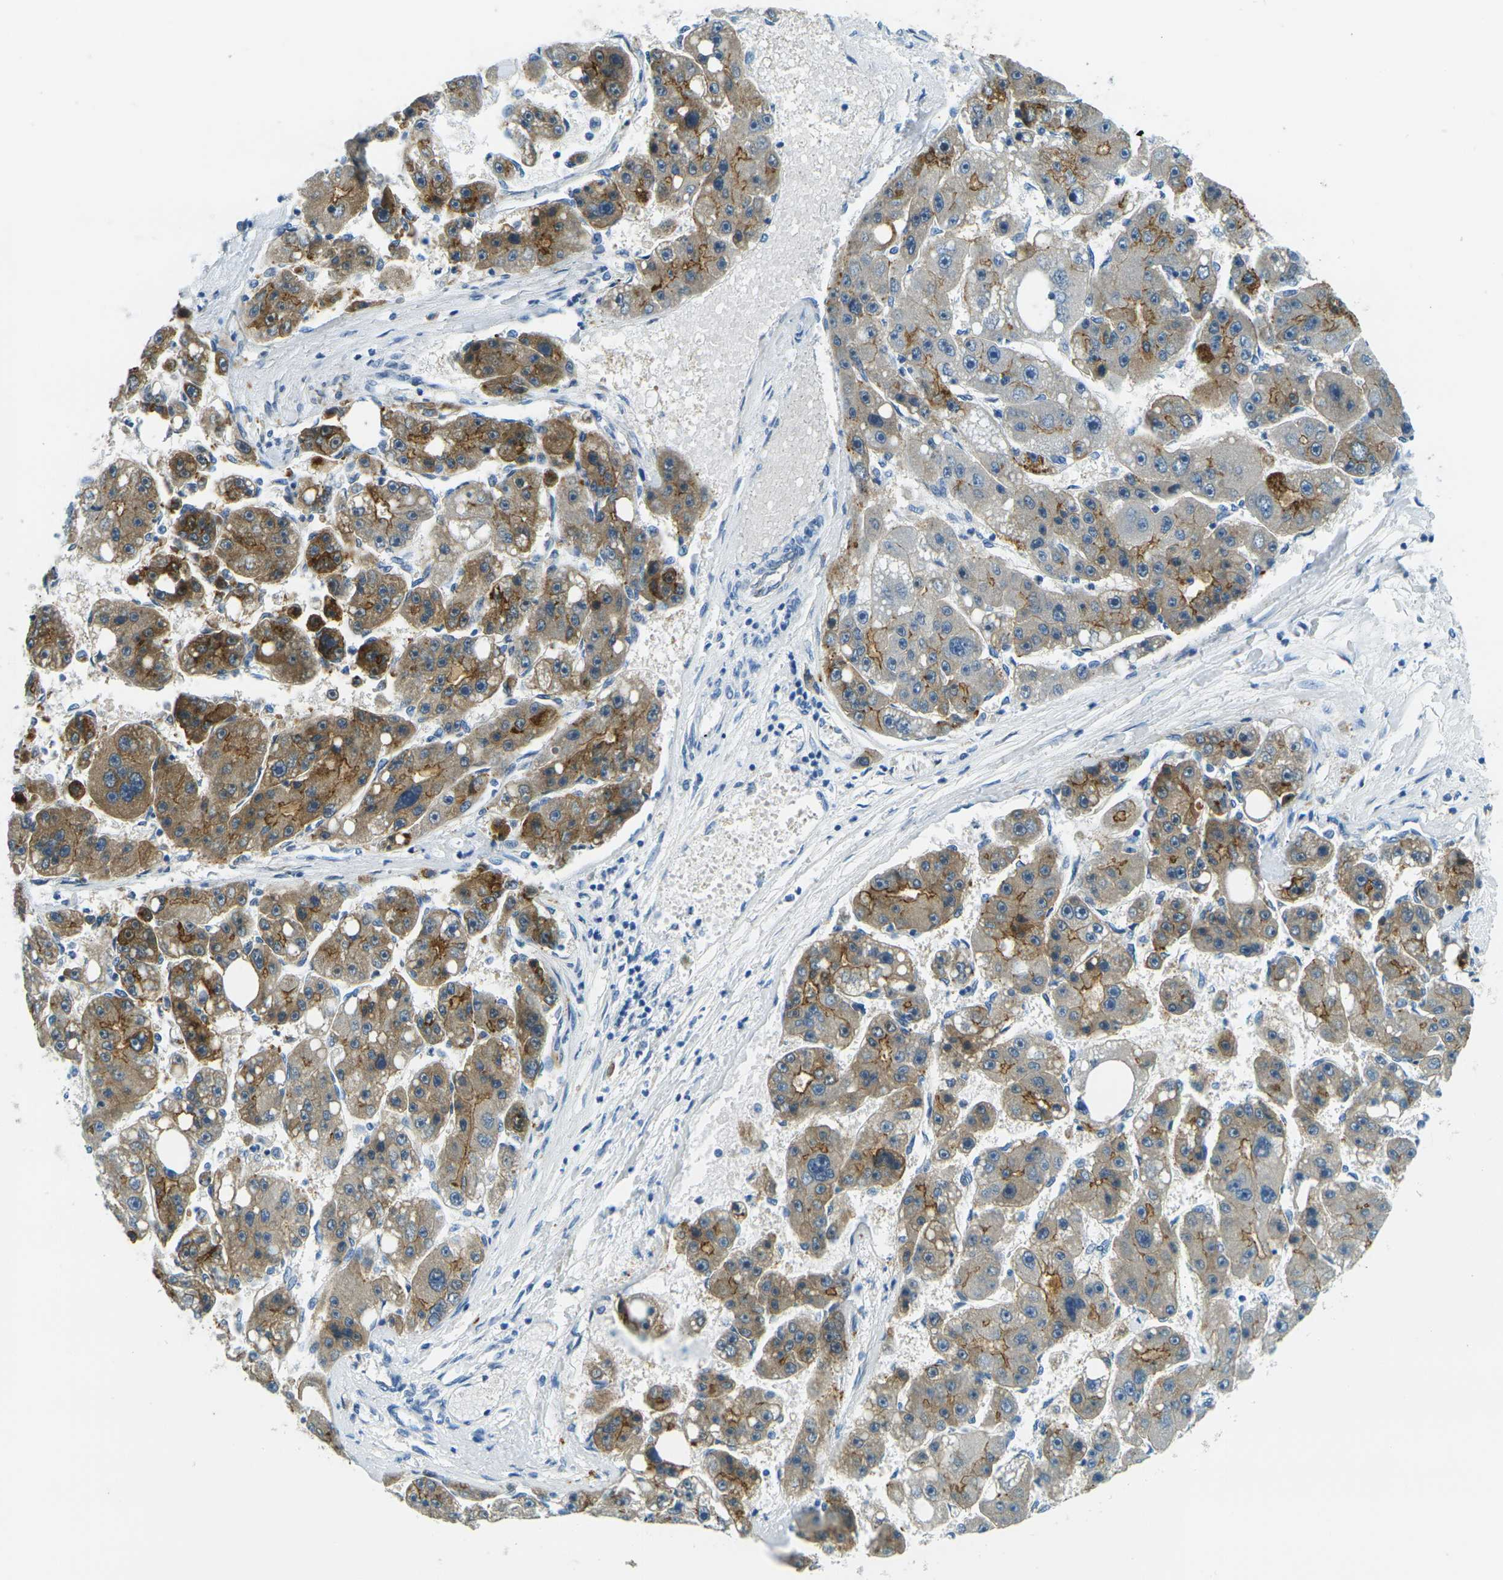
{"staining": {"intensity": "moderate", "quantity": ">75%", "location": "cytoplasmic/membranous"}, "tissue": "liver cancer", "cell_type": "Tumor cells", "image_type": "cancer", "snomed": [{"axis": "morphology", "description": "Carcinoma, Hepatocellular, NOS"}, {"axis": "topography", "description": "Liver"}], "caption": "Protein analysis of liver cancer (hepatocellular carcinoma) tissue displays moderate cytoplasmic/membranous staining in about >75% of tumor cells. The protein of interest is shown in brown color, while the nuclei are stained blue.", "gene": "OCLN", "patient": {"sex": "female", "age": 61}}